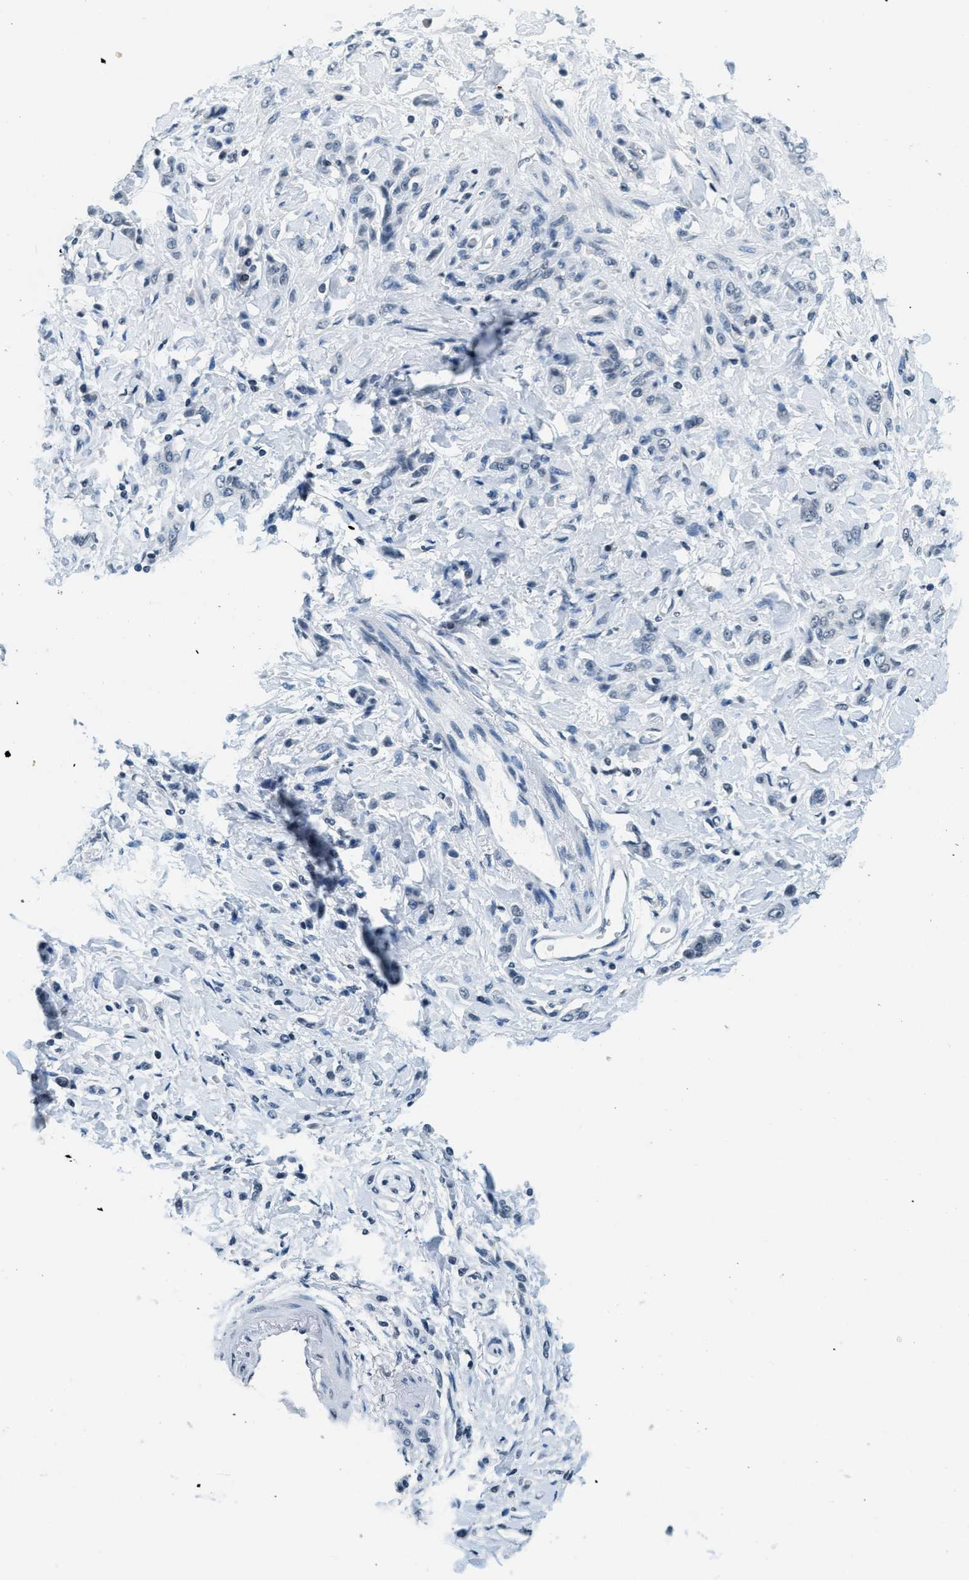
{"staining": {"intensity": "negative", "quantity": "none", "location": "none"}, "tissue": "stomach cancer", "cell_type": "Tumor cells", "image_type": "cancer", "snomed": [{"axis": "morphology", "description": "Normal tissue, NOS"}, {"axis": "morphology", "description": "Adenocarcinoma, NOS"}, {"axis": "topography", "description": "Stomach"}], "caption": "Immunohistochemical staining of adenocarcinoma (stomach) exhibits no significant expression in tumor cells. Nuclei are stained in blue.", "gene": "CA4", "patient": {"sex": "male", "age": 82}}